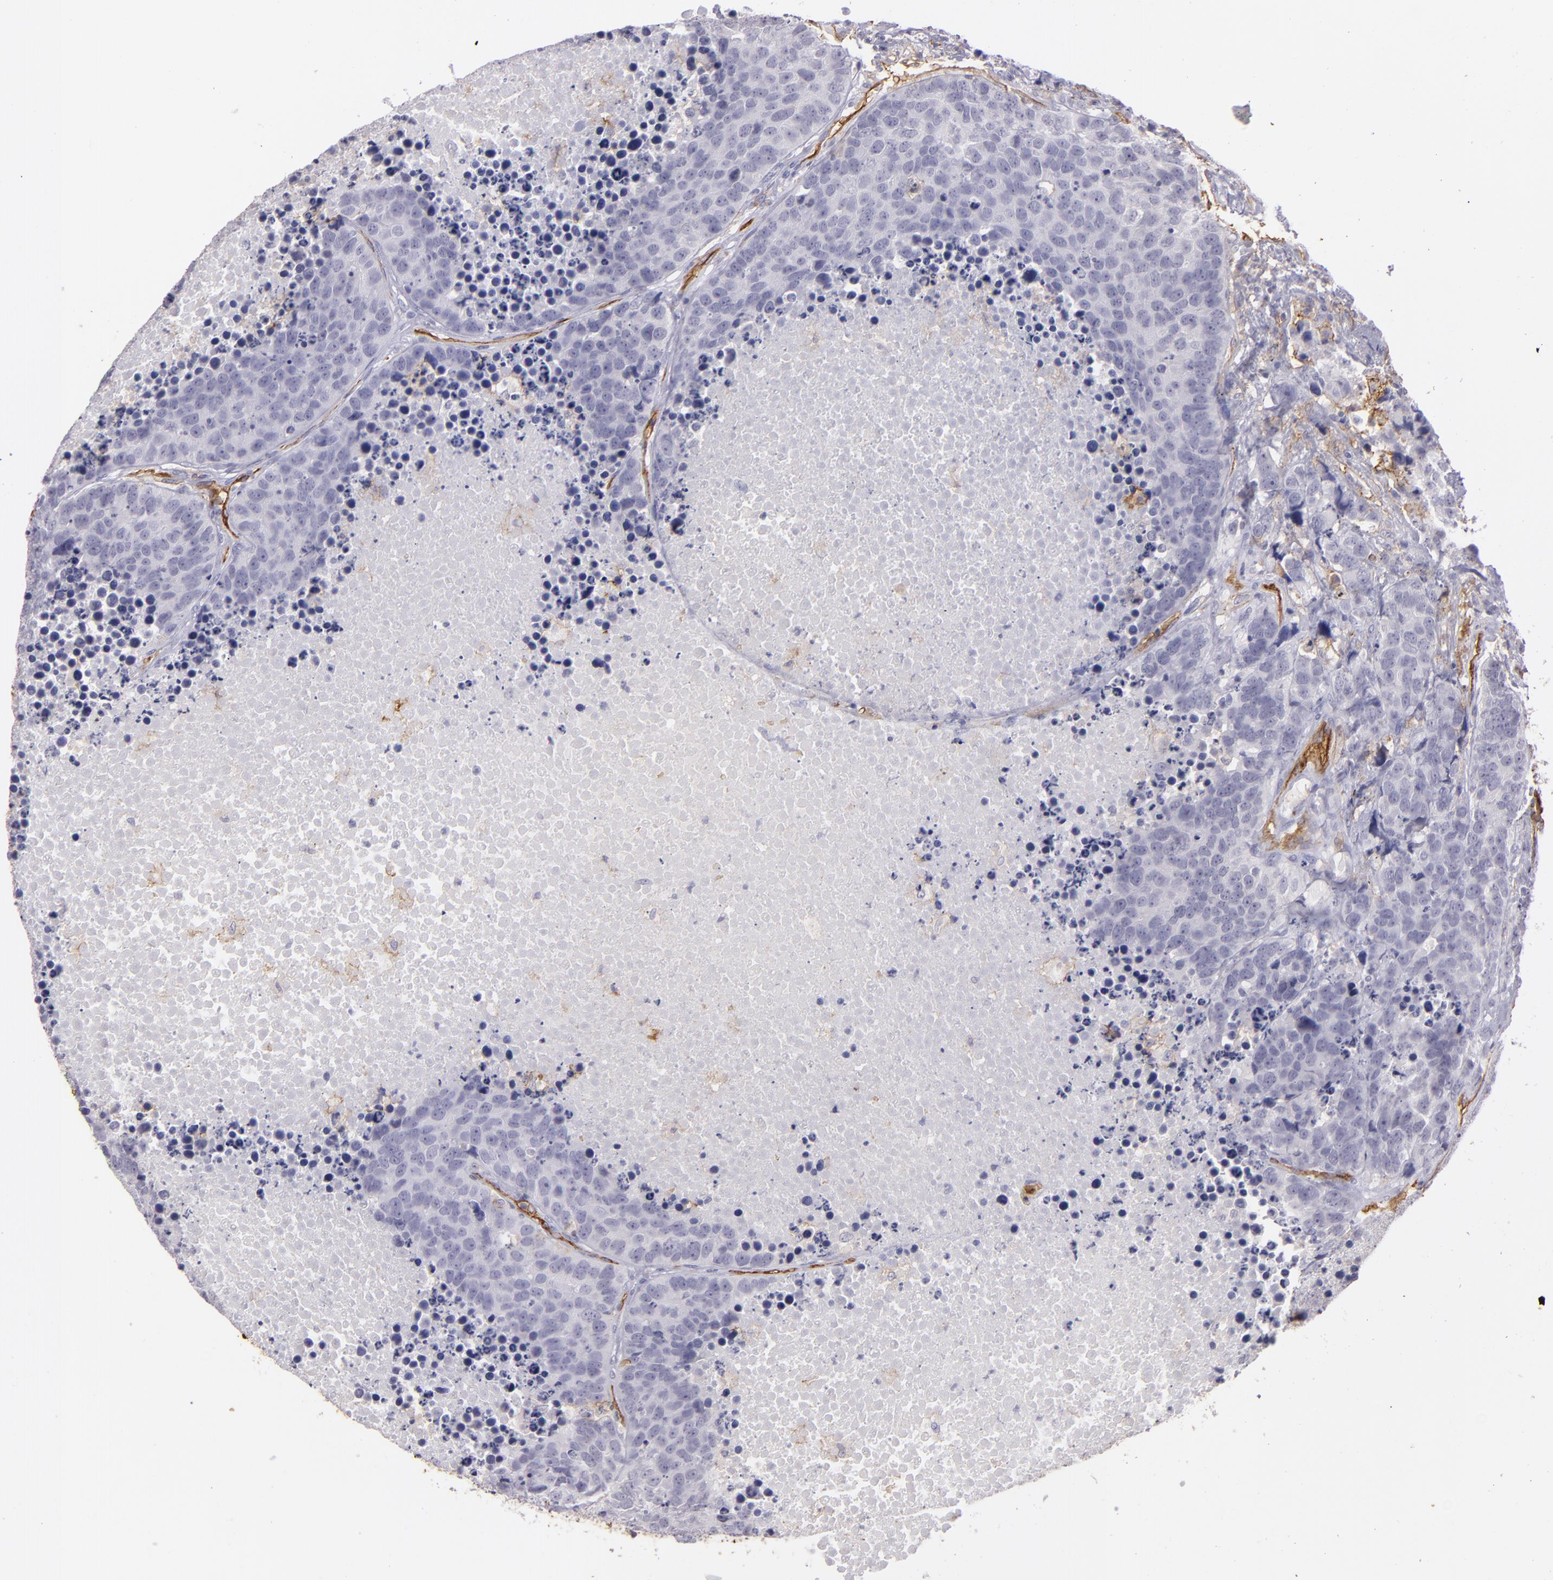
{"staining": {"intensity": "negative", "quantity": "none", "location": "none"}, "tissue": "carcinoid", "cell_type": "Tumor cells", "image_type": "cancer", "snomed": [{"axis": "morphology", "description": "Carcinoid, malignant, NOS"}, {"axis": "topography", "description": "Lung"}], "caption": "A high-resolution histopathology image shows immunohistochemistry staining of carcinoid, which exhibits no significant staining in tumor cells.", "gene": "ACE", "patient": {"sex": "male", "age": 60}}